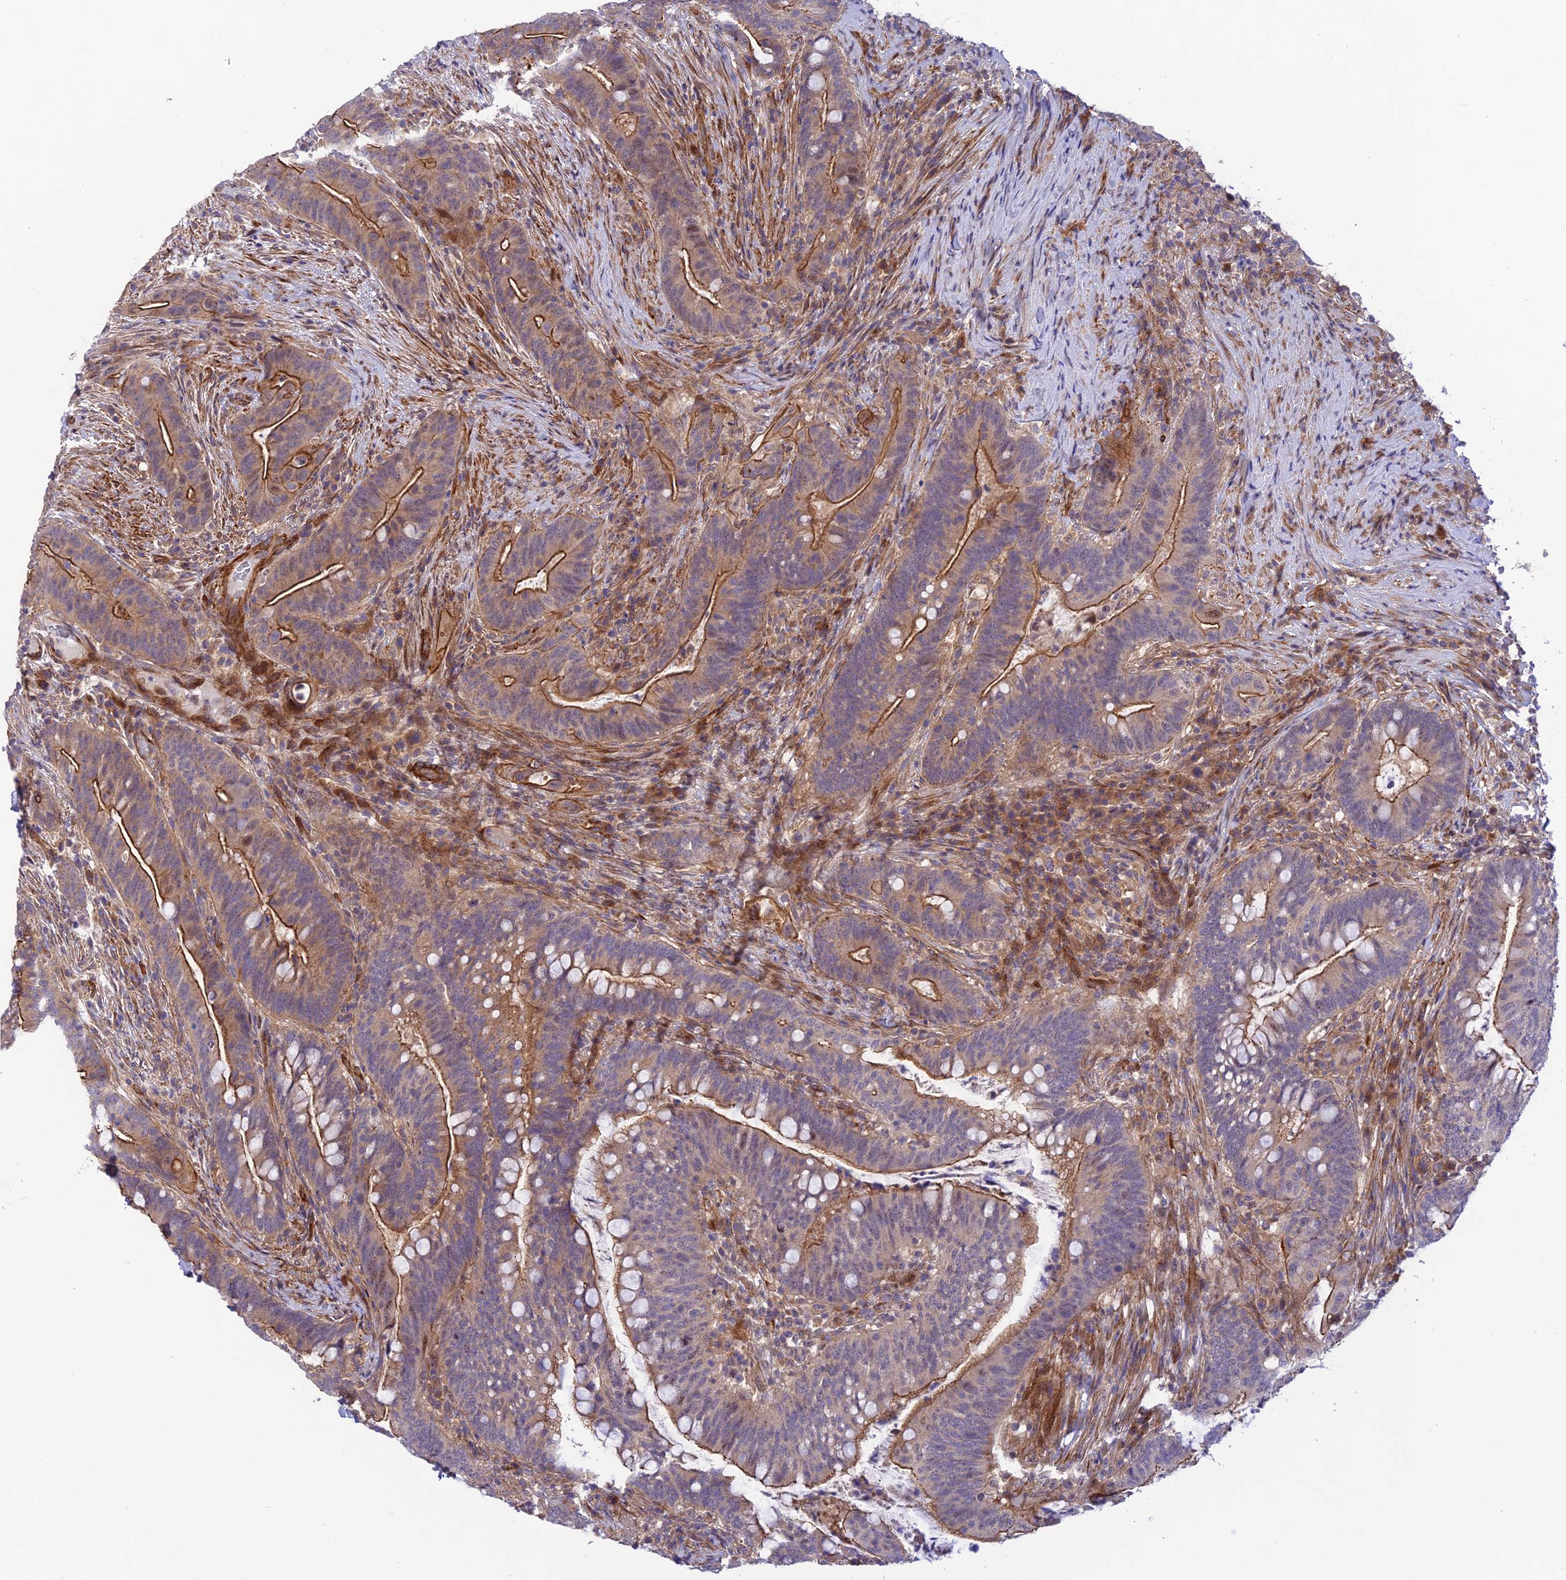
{"staining": {"intensity": "strong", "quantity": "25%-75%", "location": "cytoplasmic/membranous"}, "tissue": "colorectal cancer", "cell_type": "Tumor cells", "image_type": "cancer", "snomed": [{"axis": "morphology", "description": "Adenocarcinoma, NOS"}, {"axis": "topography", "description": "Colon"}], "caption": "Human colorectal adenocarcinoma stained with a brown dye demonstrates strong cytoplasmic/membranous positive positivity in about 25%-75% of tumor cells.", "gene": "ZNF584", "patient": {"sex": "female", "age": 66}}